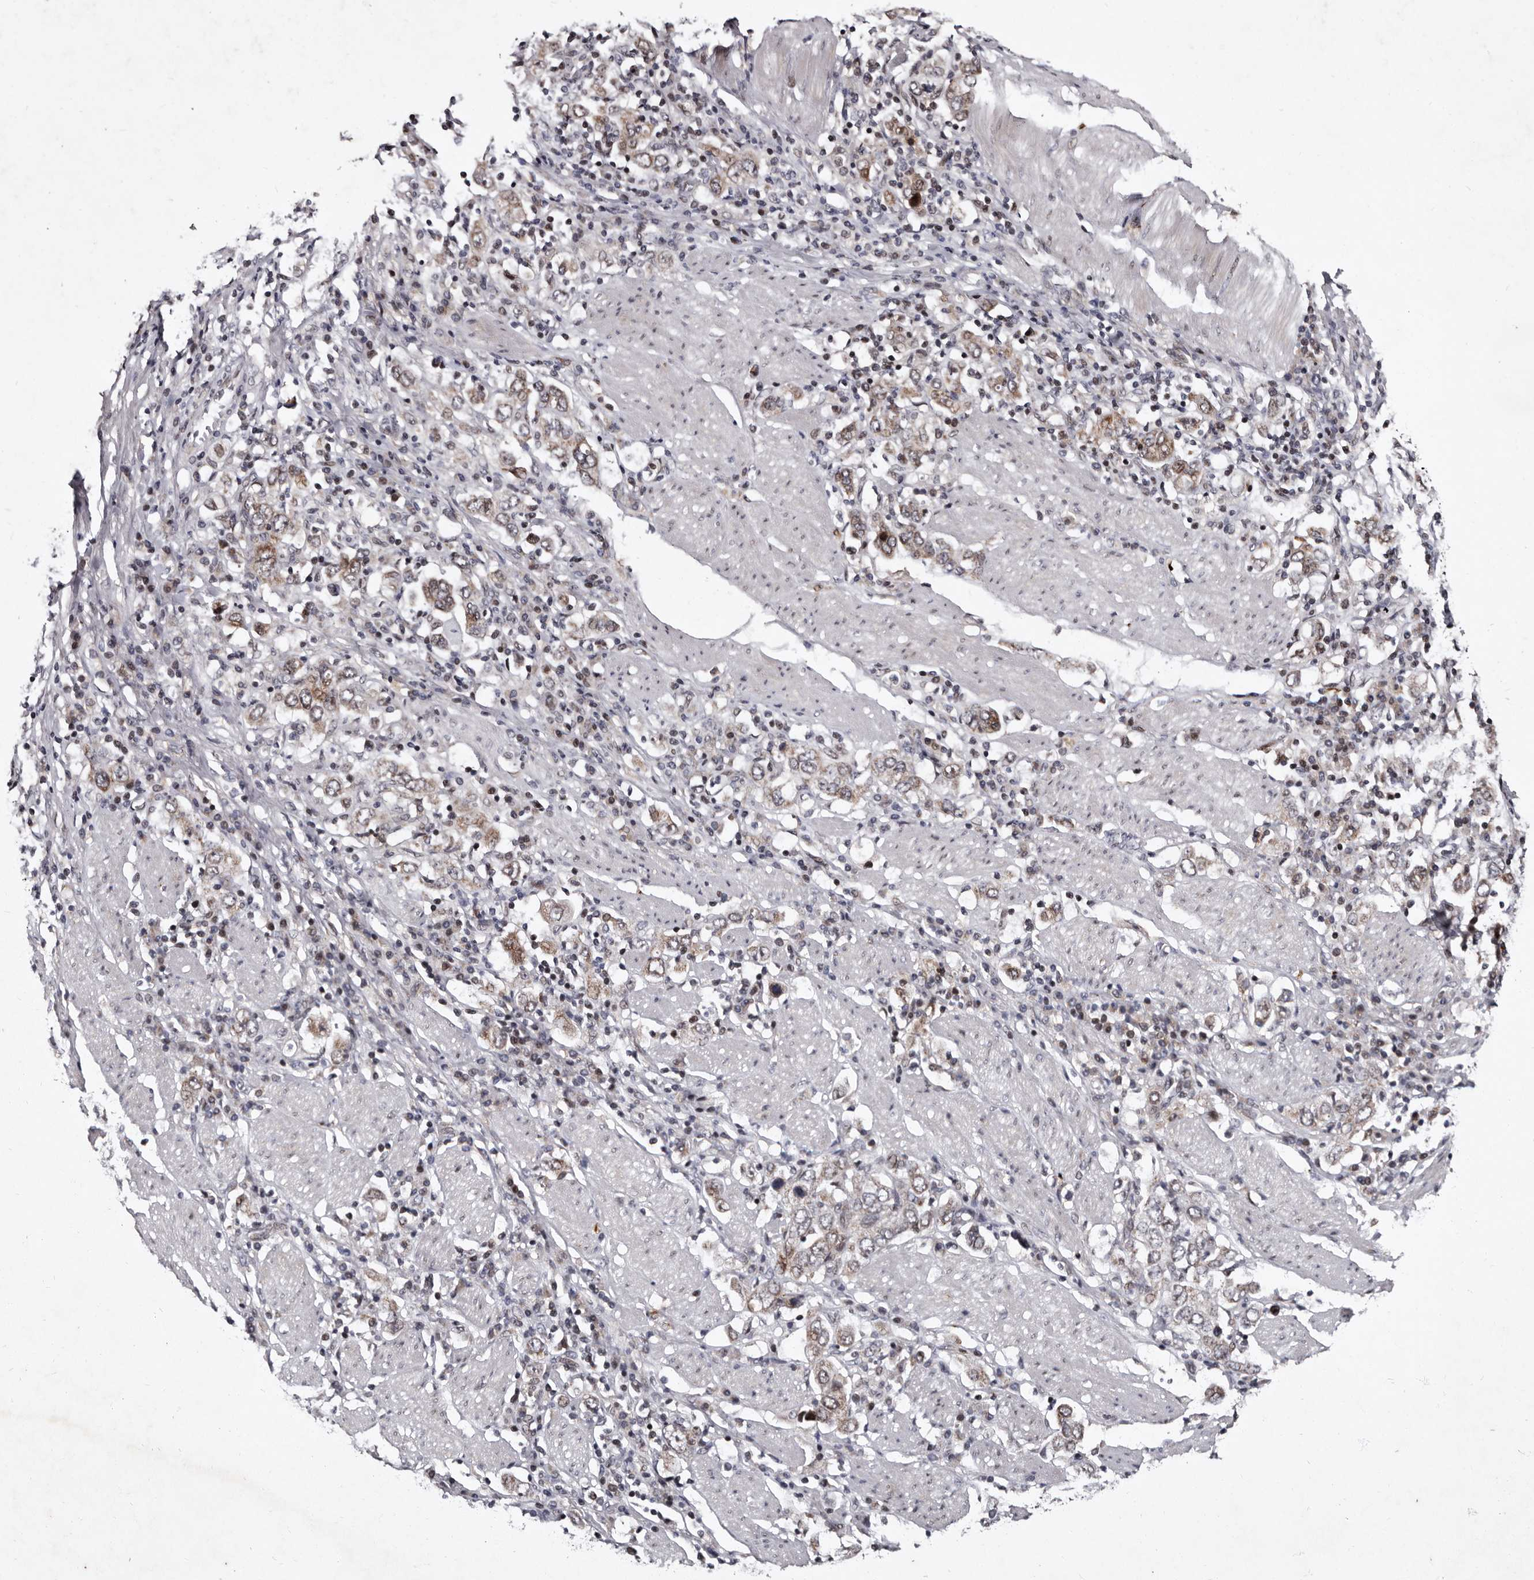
{"staining": {"intensity": "weak", "quantity": ">75%", "location": "cytoplasmic/membranous"}, "tissue": "stomach cancer", "cell_type": "Tumor cells", "image_type": "cancer", "snomed": [{"axis": "morphology", "description": "Adenocarcinoma, NOS"}, {"axis": "topography", "description": "Stomach, upper"}], "caption": "Immunohistochemistry (IHC) histopathology image of neoplastic tissue: adenocarcinoma (stomach) stained using IHC exhibits low levels of weak protein expression localized specifically in the cytoplasmic/membranous of tumor cells, appearing as a cytoplasmic/membranous brown color.", "gene": "TNKS", "patient": {"sex": "male", "age": 62}}